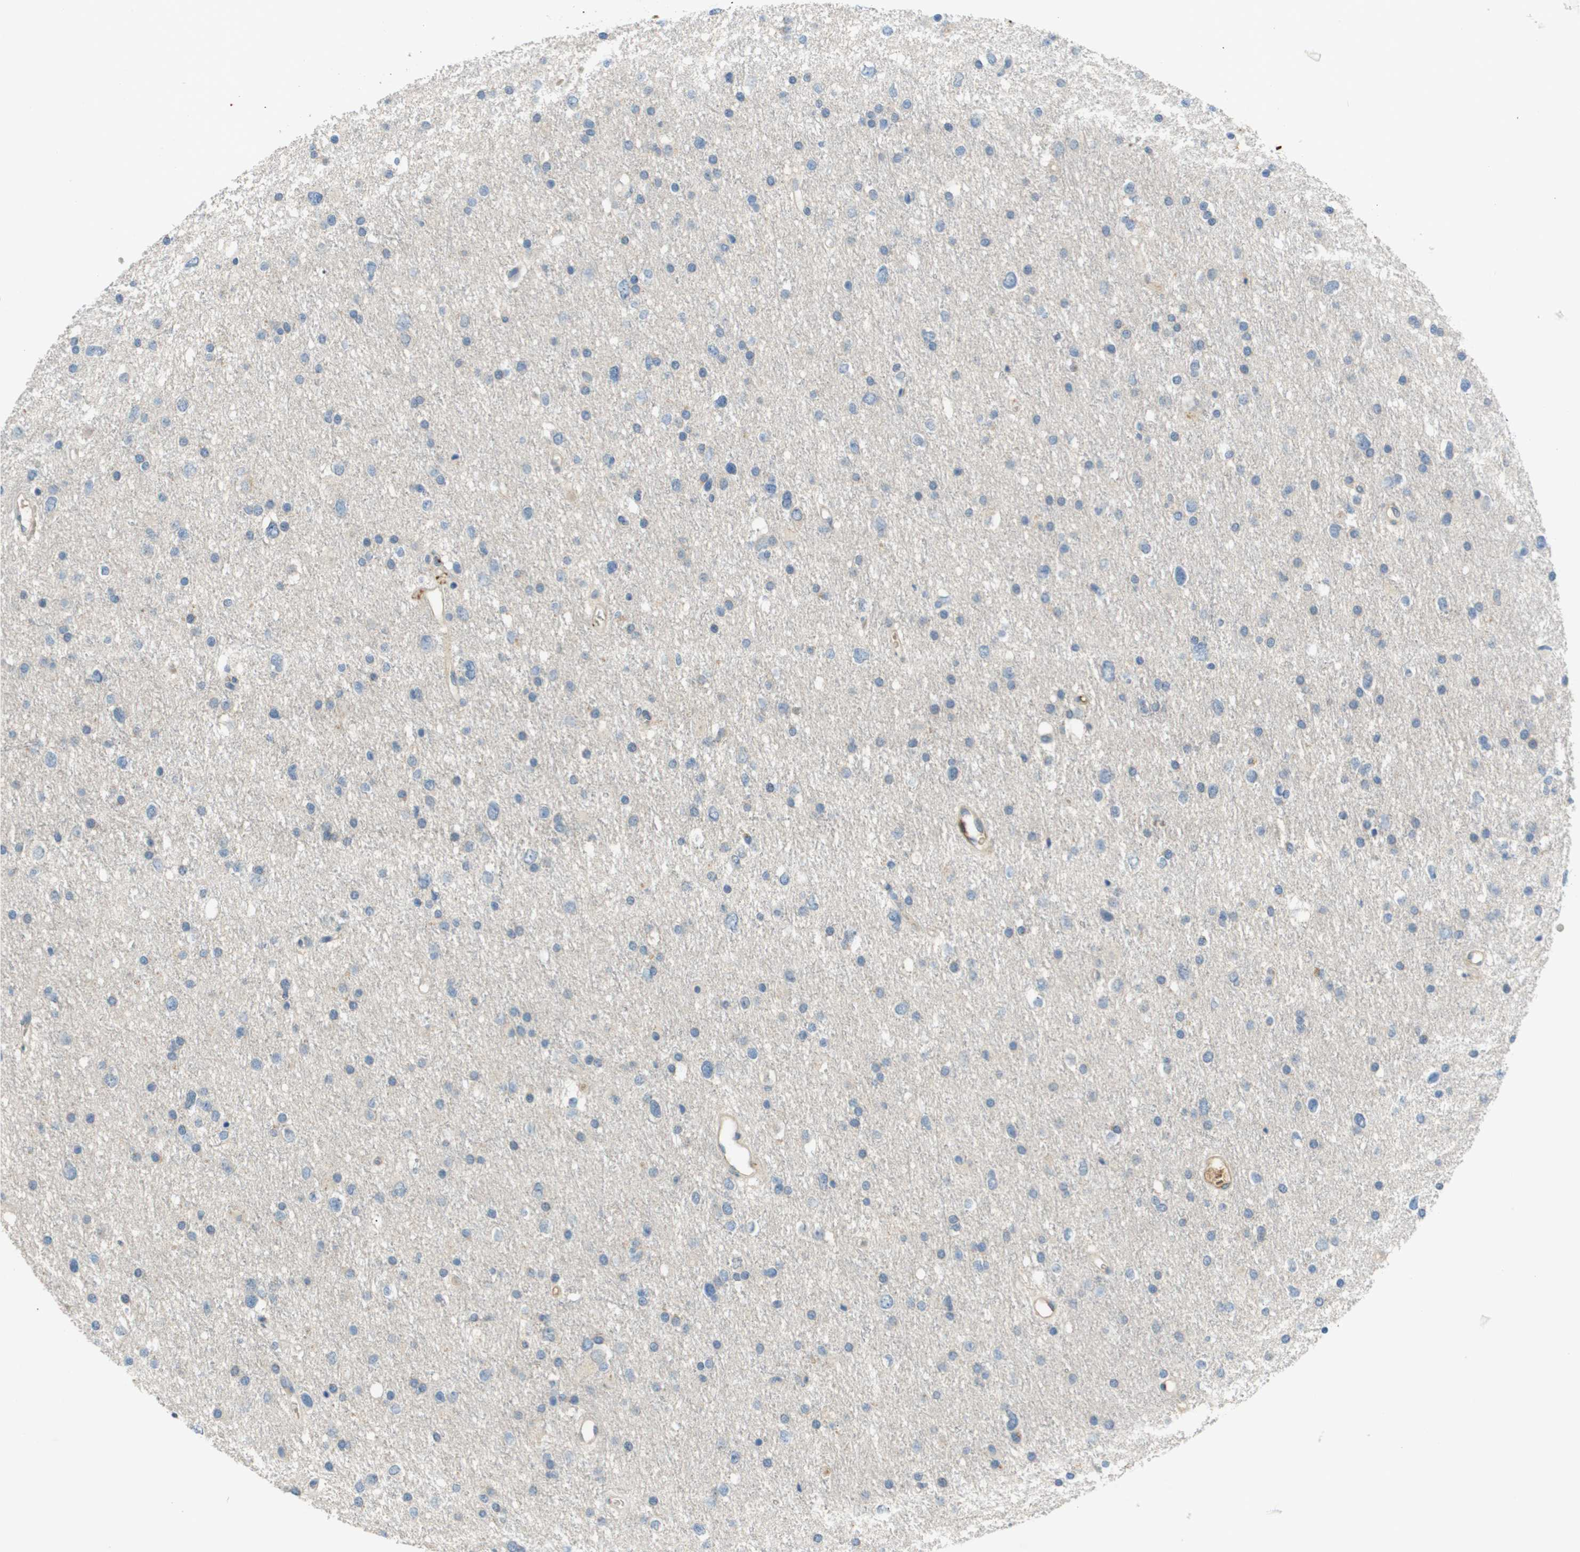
{"staining": {"intensity": "negative", "quantity": "none", "location": "none"}, "tissue": "glioma", "cell_type": "Tumor cells", "image_type": "cancer", "snomed": [{"axis": "morphology", "description": "Glioma, malignant, Low grade"}, {"axis": "topography", "description": "Brain"}], "caption": "DAB (3,3'-diaminobenzidine) immunohistochemical staining of human malignant low-grade glioma shows no significant positivity in tumor cells.", "gene": "VTN", "patient": {"sex": "female", "age": 37}}